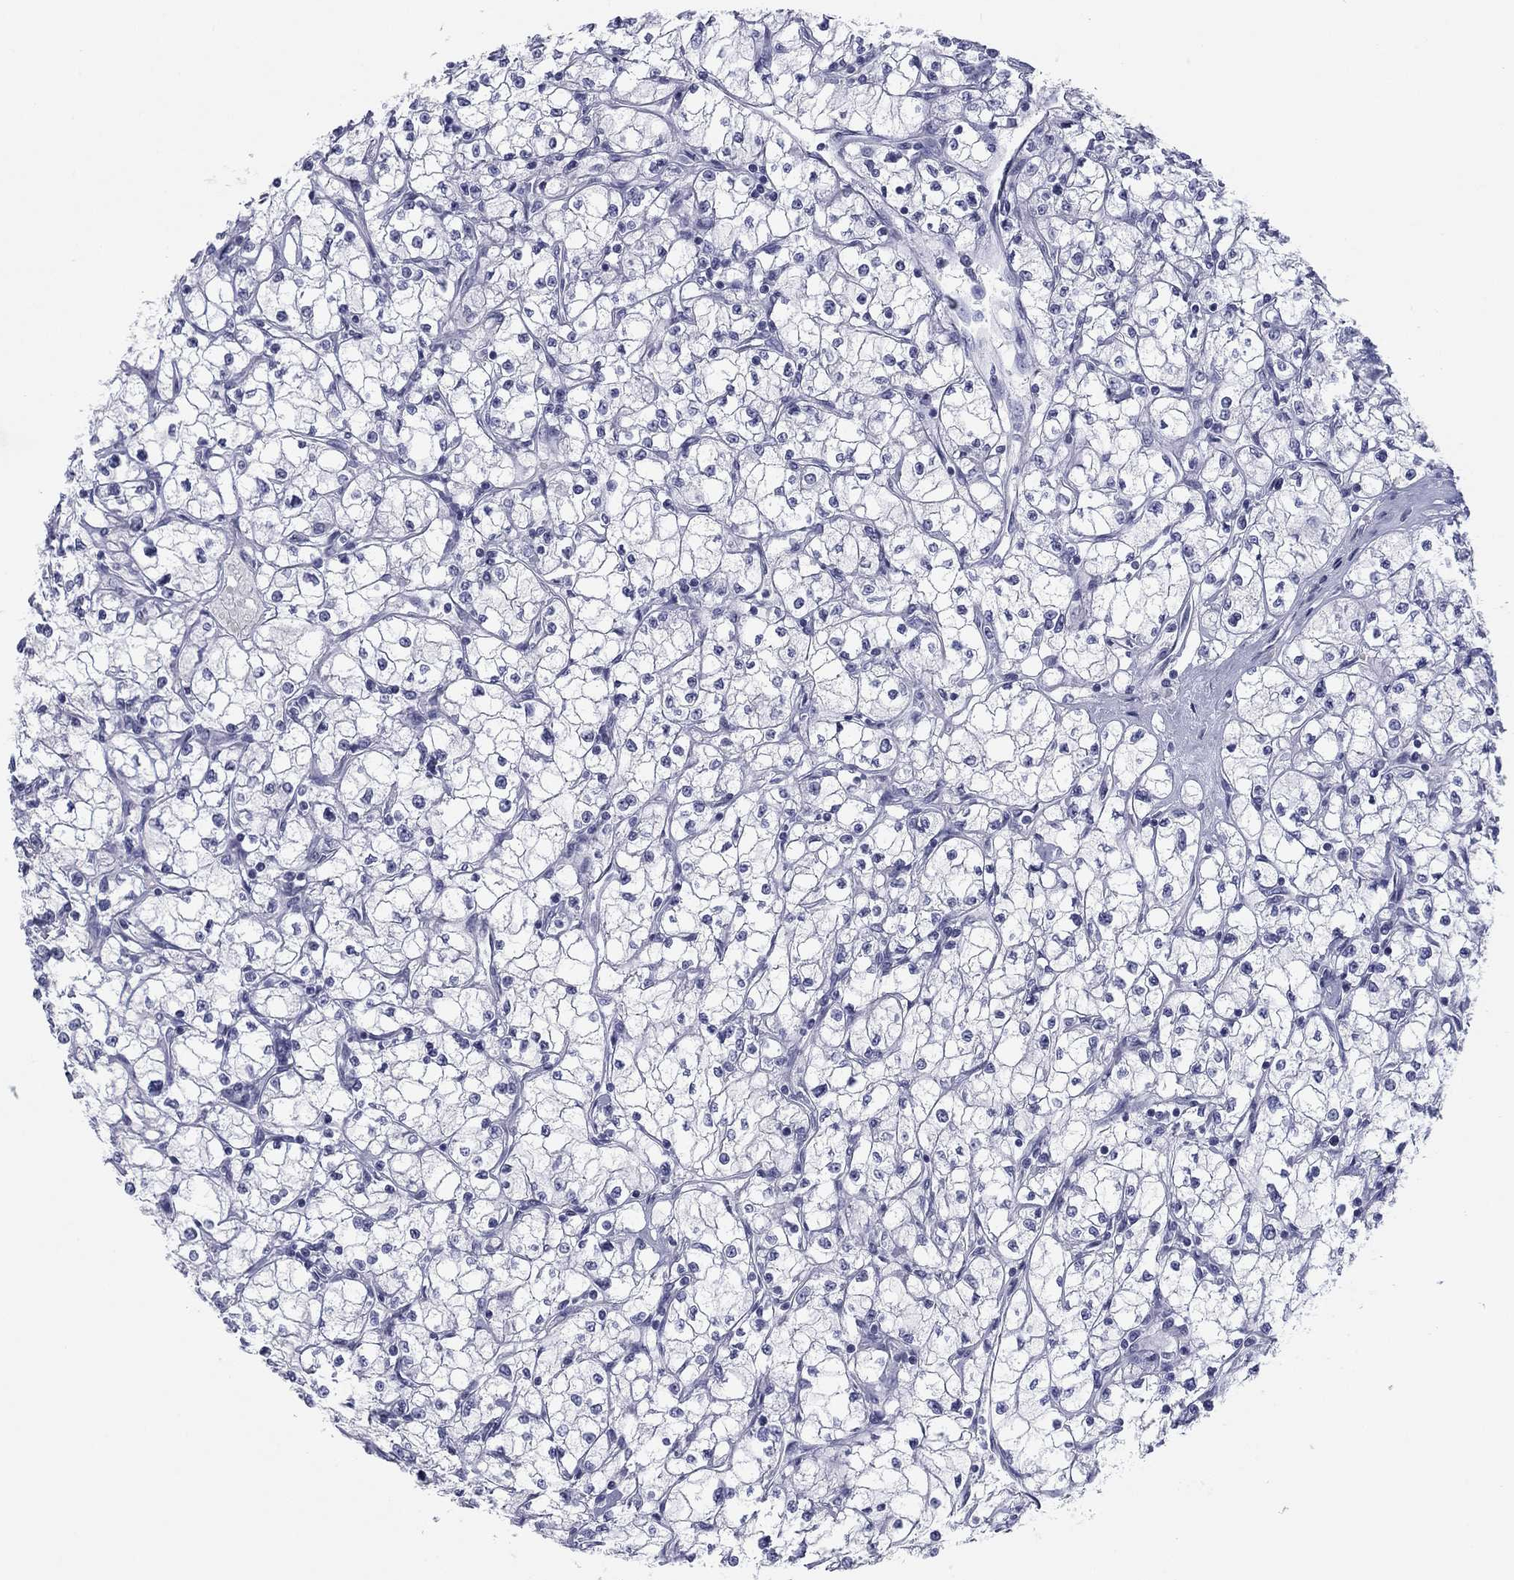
{"staining": {"intensity": "negative", "quantity": "none", "location": "none"}, "tissue": "renal cancer", "cell_type": "Tumor cells", "image_type": "cancer", "snomed": [{"axis": "morphology", "description": "Adenocarcinoma, NOS"}, {"axis": "topography", "description": "Kidney"}], "caption": "The image displays no significant staining in tumor cells of renal cancer. (DAB immunohistochemistry (IHC) with hematoxylin counter stain).", "gene": "CALB1", "patient": {"sex": "male", "age": 67}}